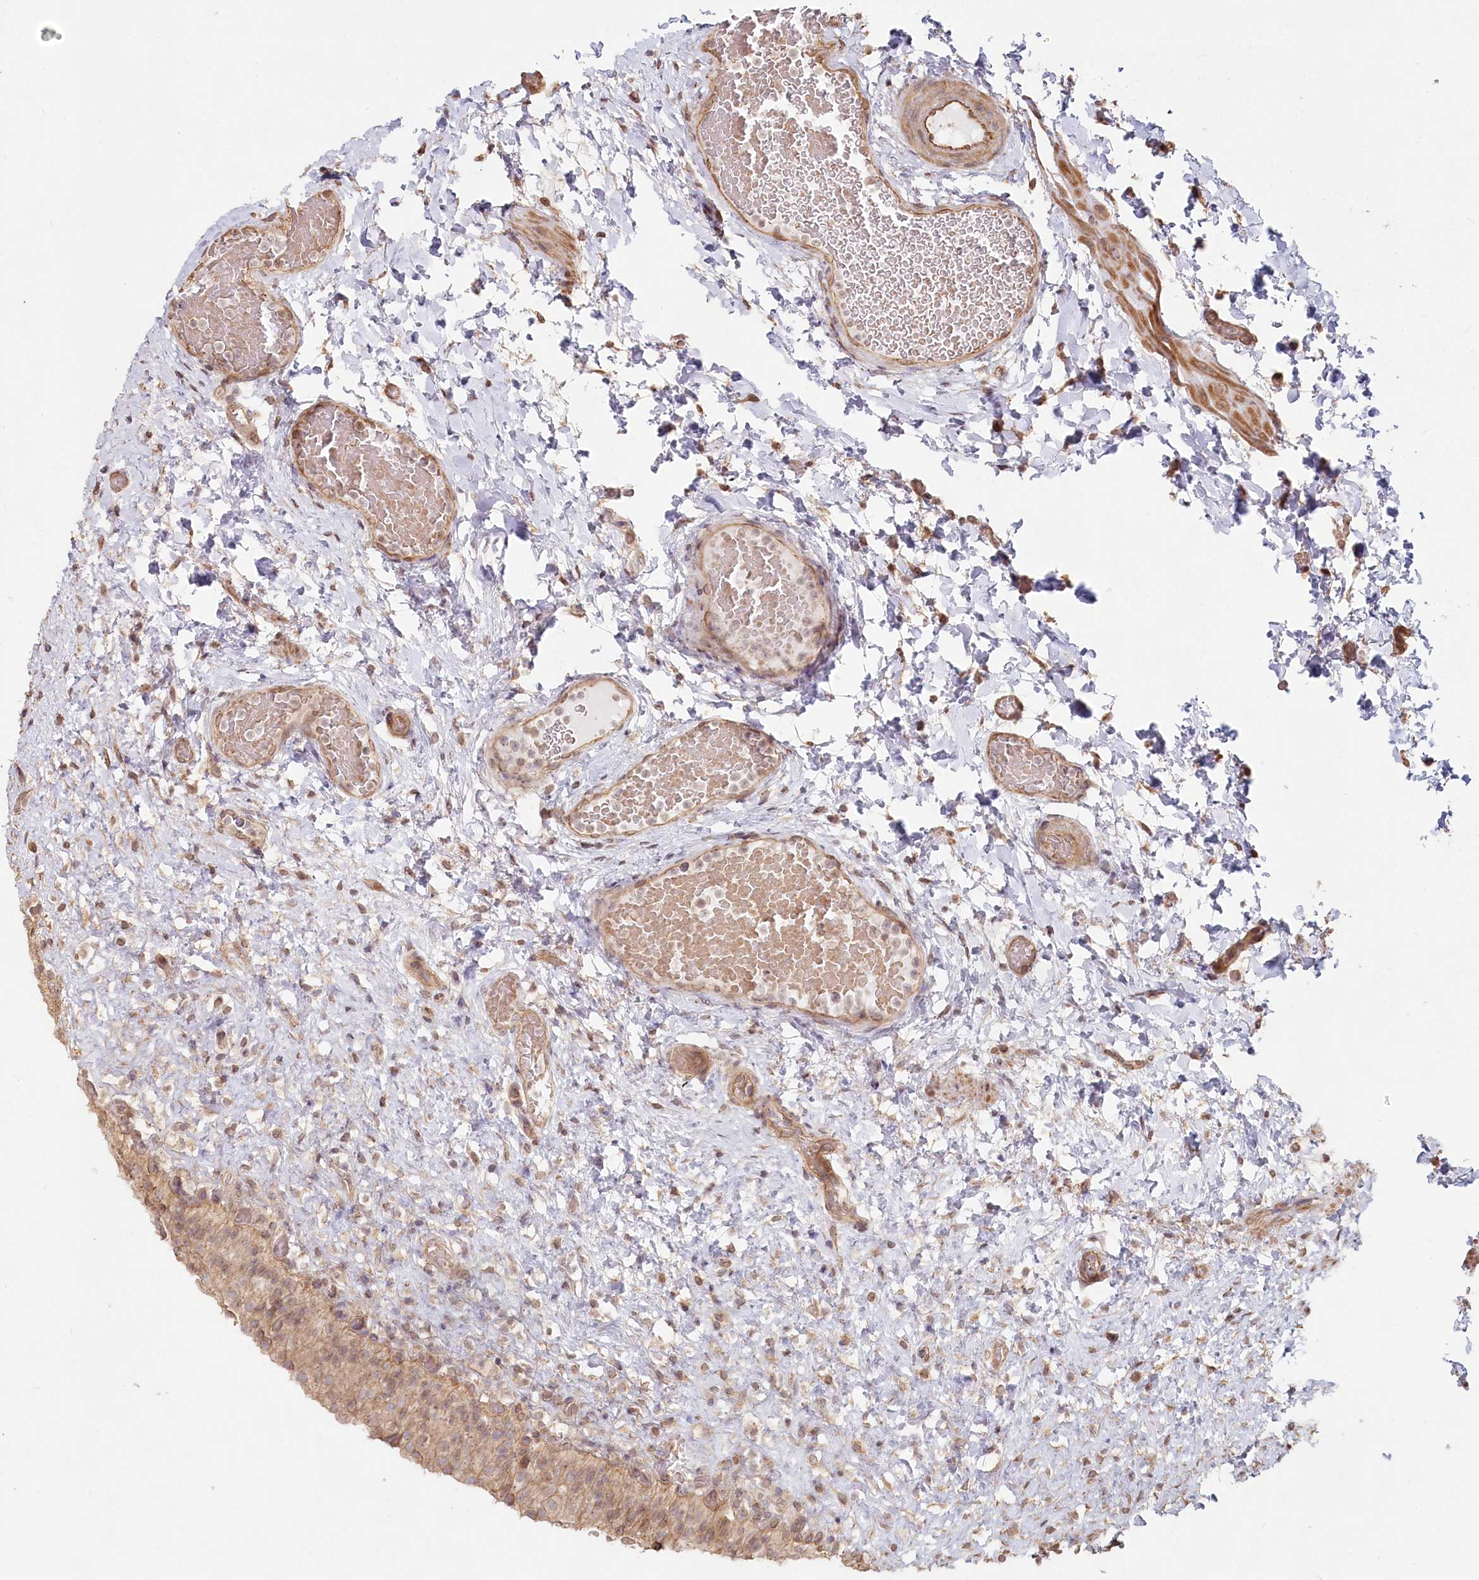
{"staining": {"intensity": "weak", "quantity": ">75%", "location": "cytoplasmic/membranous"}, "tissue": "urinary bladder", "cell_type": "Urothelial cells", "image_type": "normal", "snomed": [{"axis": "morphology", "description": "Normal tissue, NOS"}, {"axis": "topography", "description": "Urinary bladder"}], "caption": "Immunohistochemical staining of benign human urinary bladder reveals >75% levels of weak cytoplasmic/membranous protein positivity in about >75% of urothelial cells. (Brightfield microscopy of DAB IHC at high magnification).", "gene": "TCHP", "patient": {"sex": "female", "age": 27}}